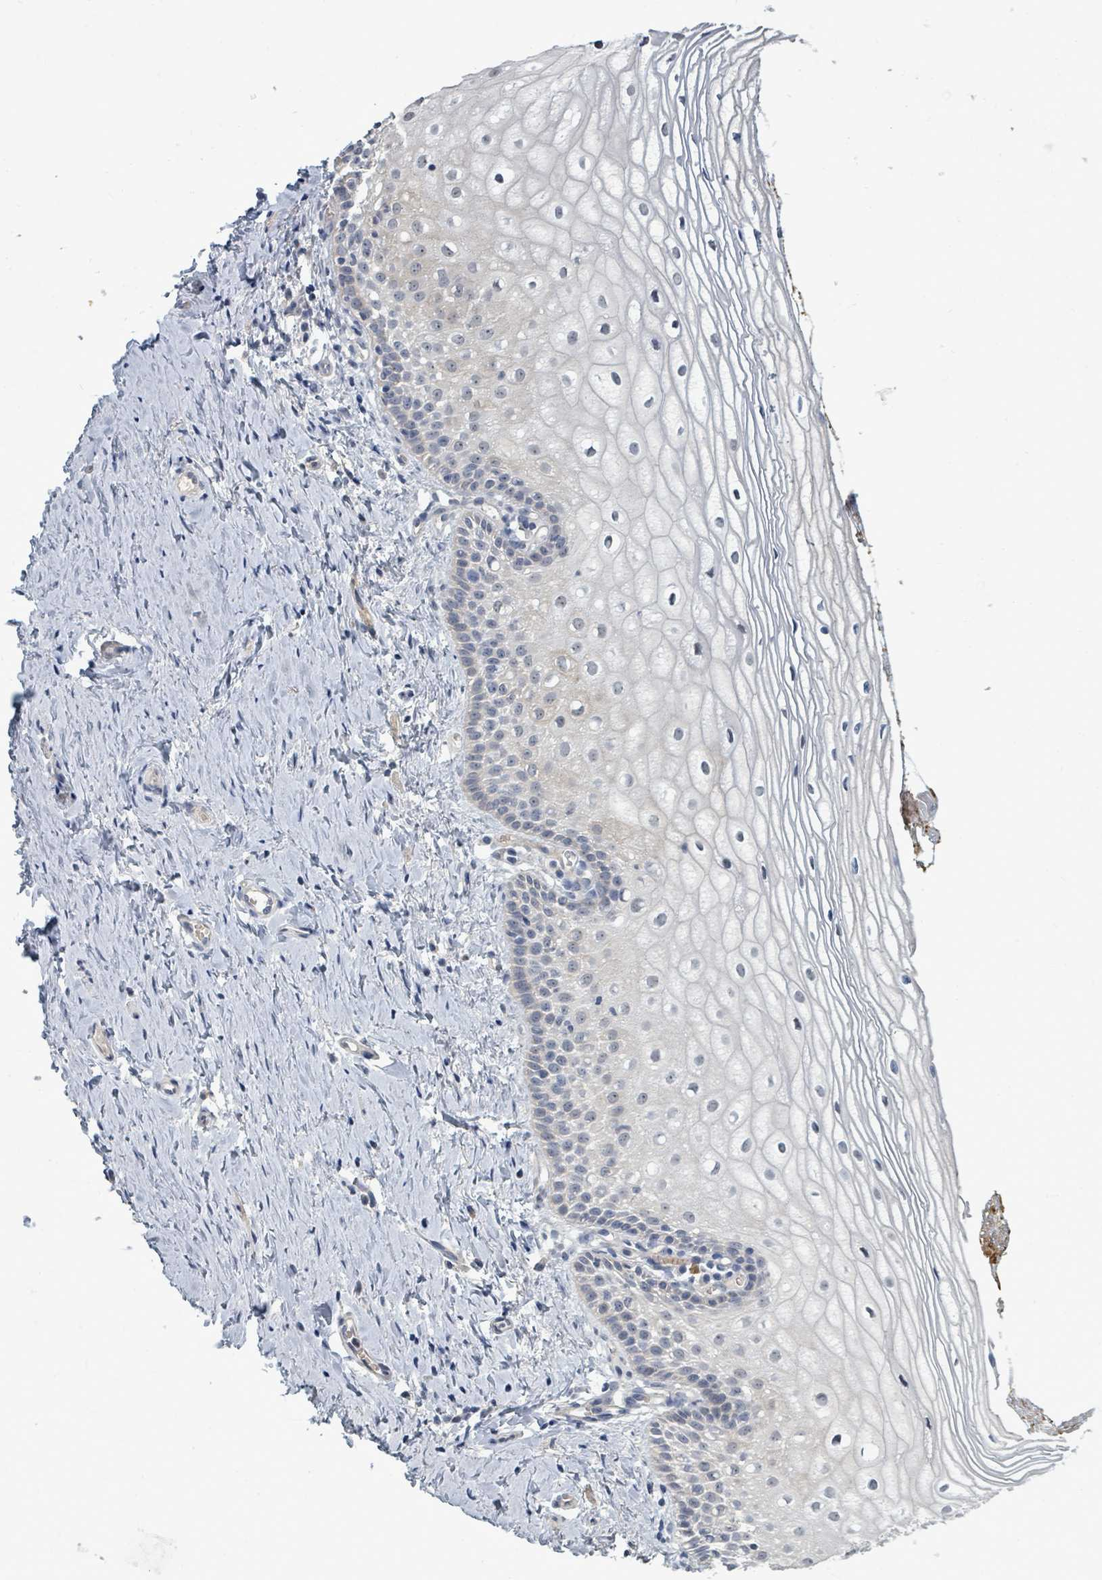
{"staining": {"intensity": "weak", "quantity": "<25%", "location": "cytoplasmic/membranous"}, "tissue": "vagina", "cell_type": "Squamous epithelial cells", "image_type": "normal", "snomed": [{"axis": "morphology", "description": "Normal tissue, NOS"}, {"axis": "topography", "description": "Vagina"}], "caption": "High power microscopy histopathology image of an IHC histopathology image of normal vagina, revealing no significant expression in squamous epithelial cells.", "gene": "TRDMT1", "patient": {"sex": "female", "age": 56}}